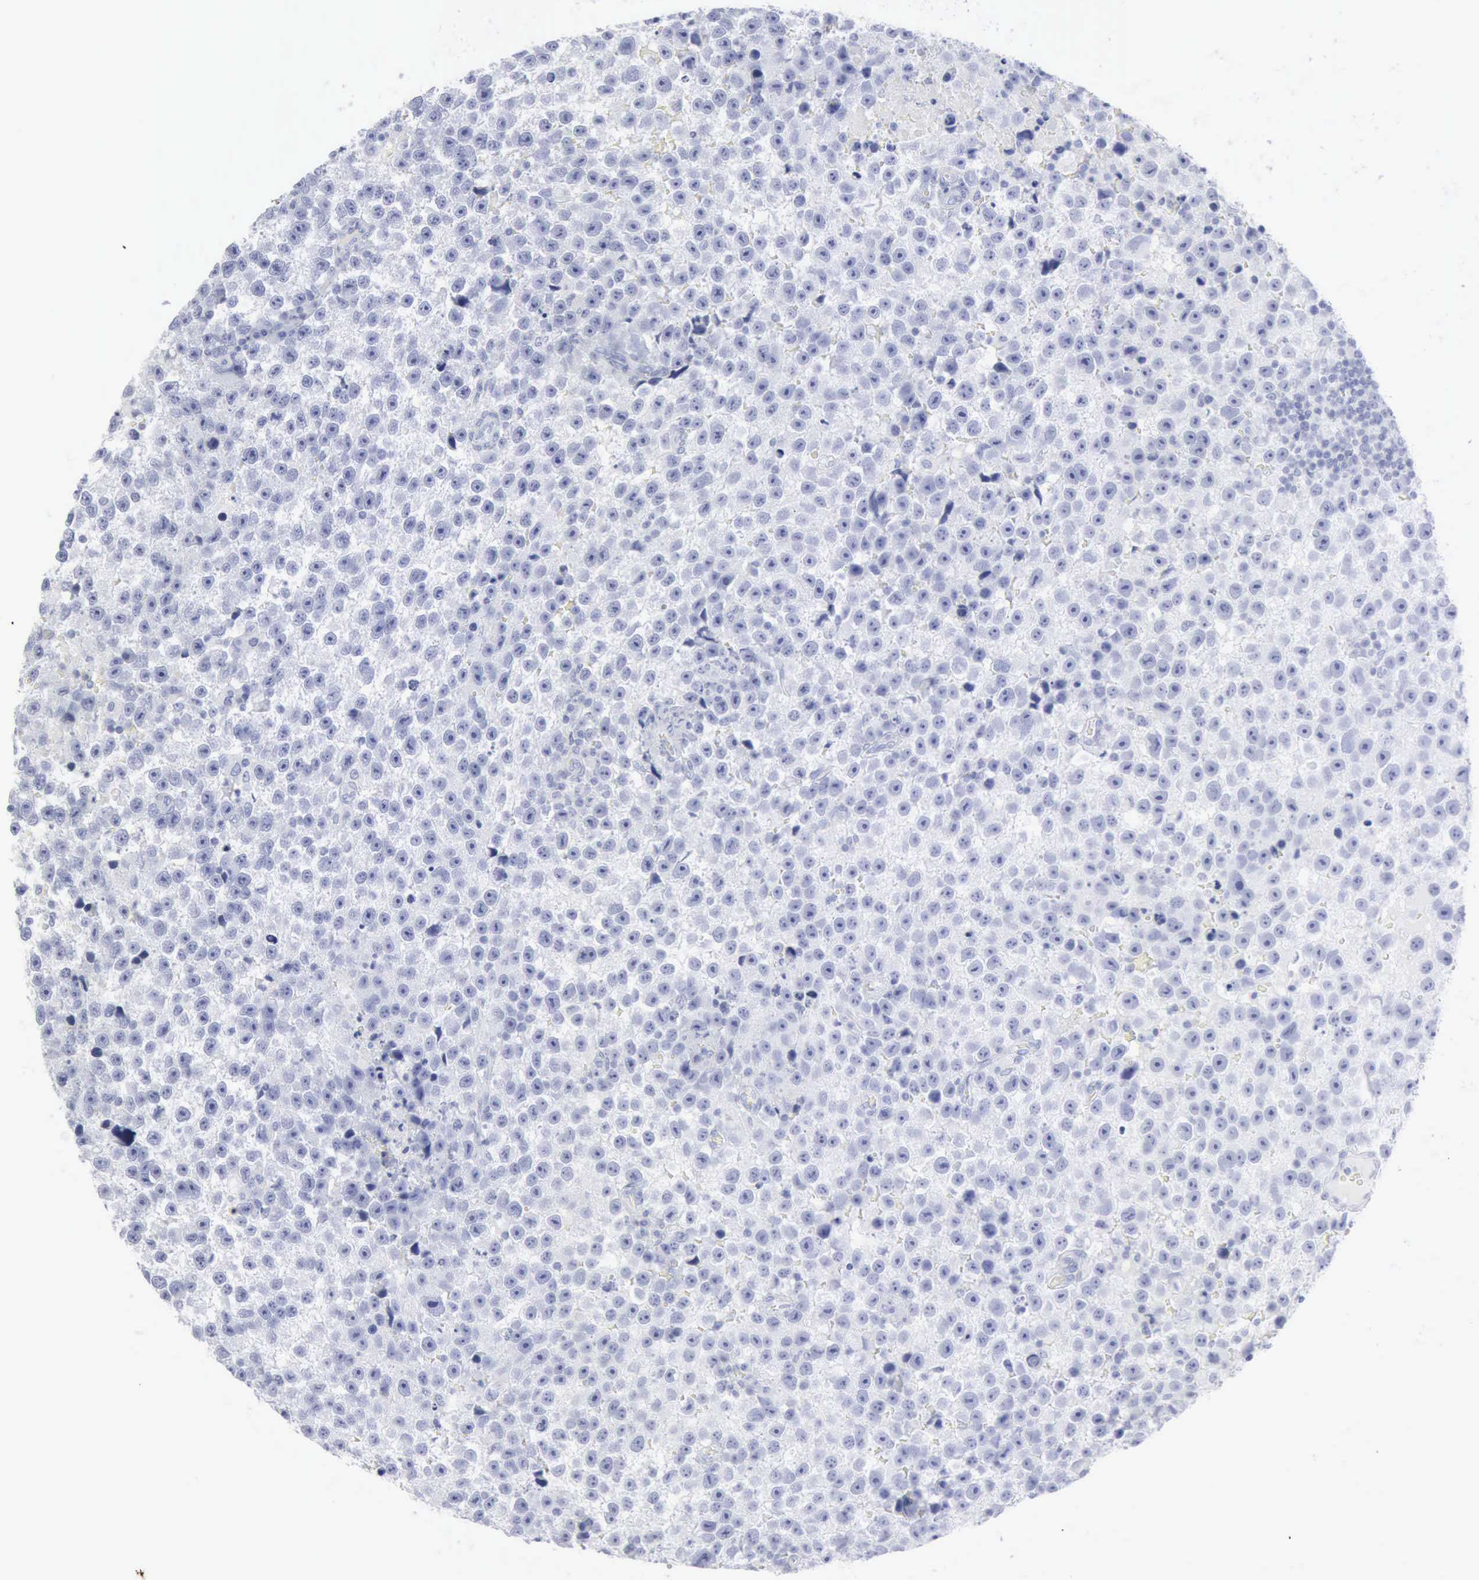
{"staining": {"intensity": "negative", "quantity": "none", "location": "none"}, "tissue": "testis cancer", "cell_type": "Tumor cells", "image_type": "cancer", "snomed": [{"axis": "morphology", "description": "Seminoma, NOS"}, {"axis": "topography", "description": "Testis"}], "caption": "Tumor cells are negative for protein expression in human seminoma (testis). (DAB (3,3'-diaminobenzidine) immunohistochemistry (IHC) with hematoxylin counter stain).", "gene": "CMA1", "patient": {"sex": "male", "age": 33}}